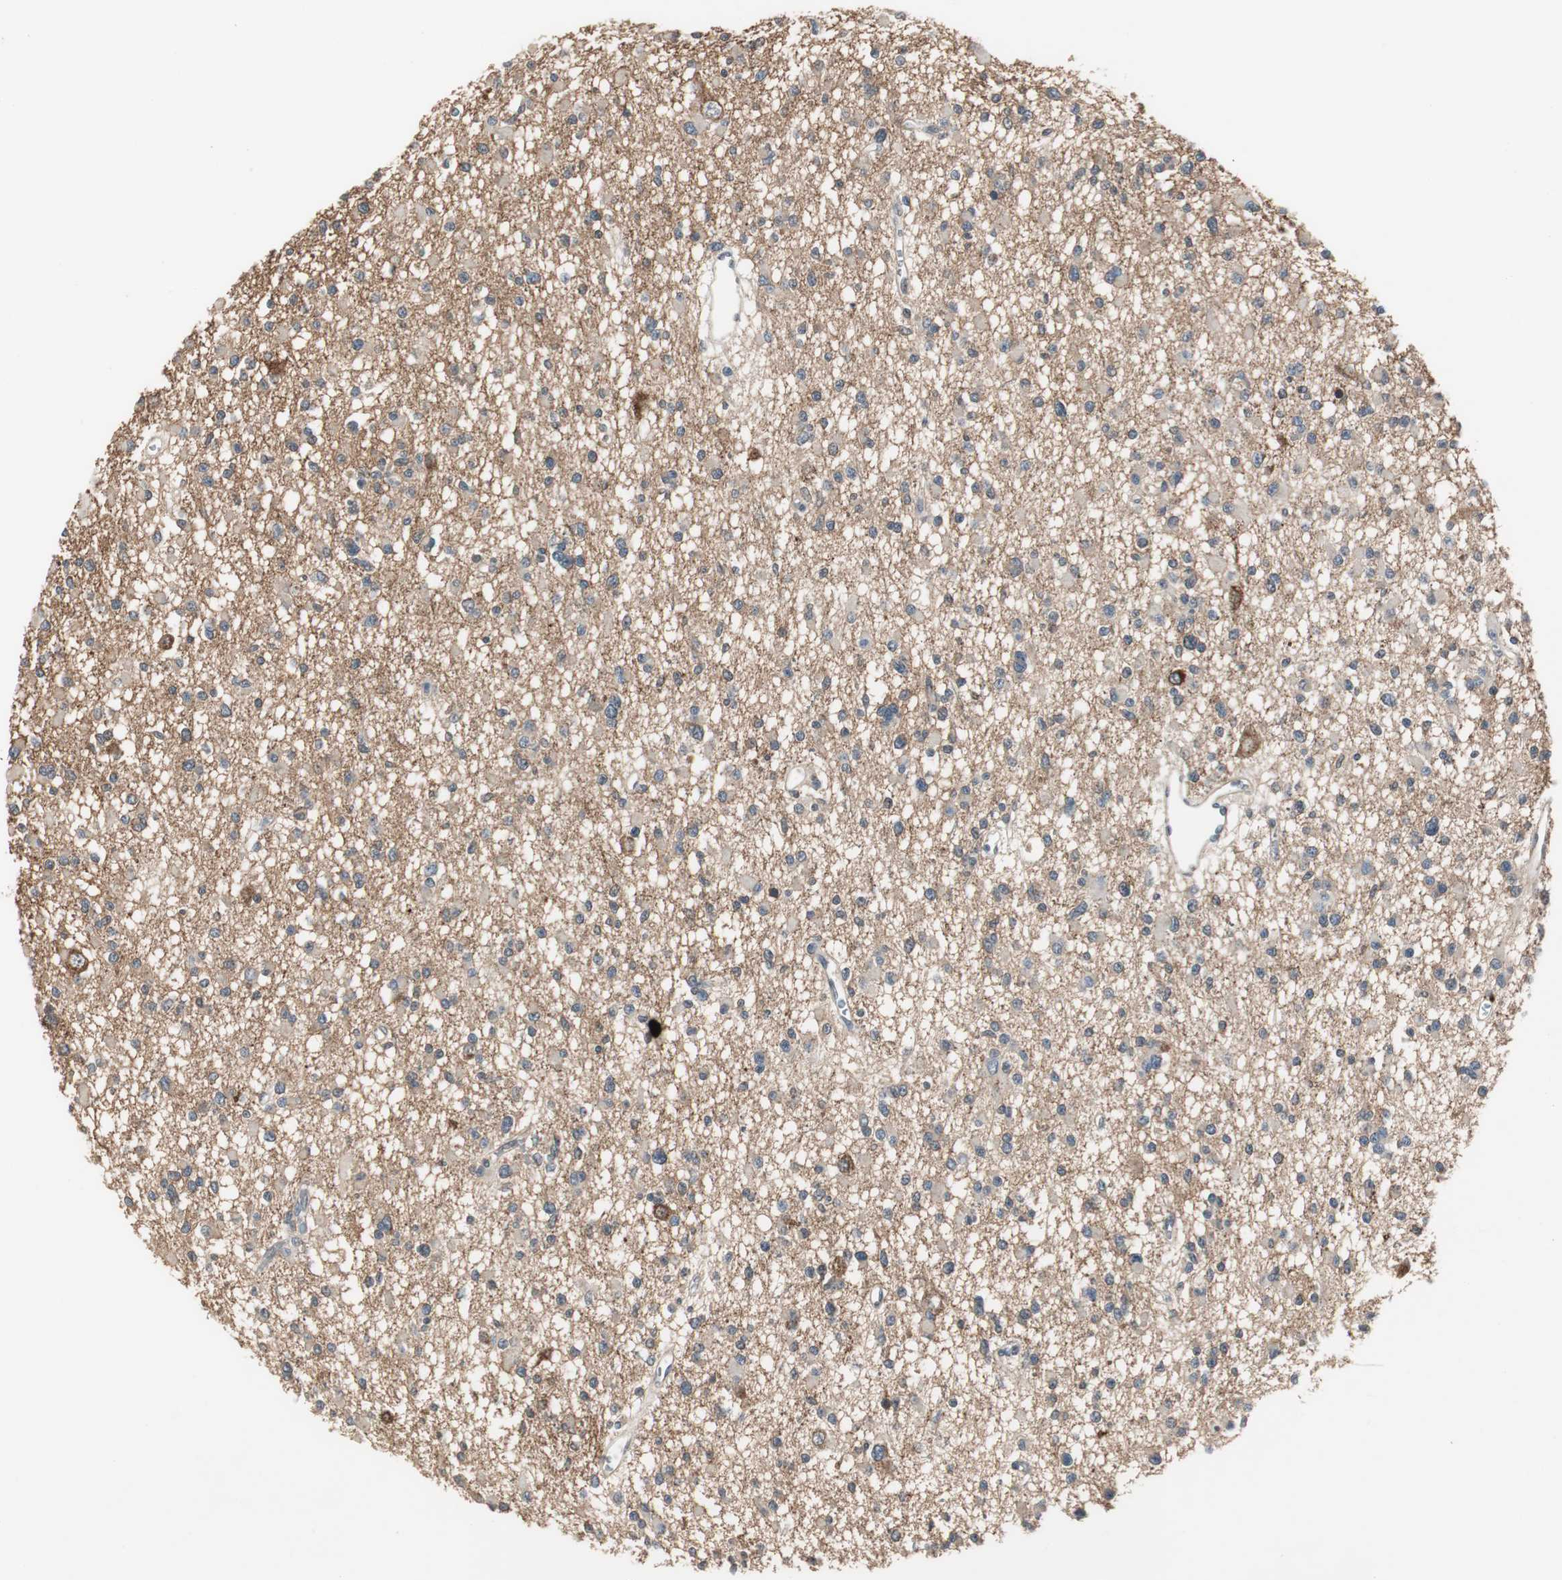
{"staining": {"intensity": "negative", "quantity": "none", "location": "none"}, "tissue": "glioma", "cell_type": "Tumor cells", "image_type": "cancer", "snomed": [{"axis": "morphology", "description": "Glioma, malignant, Low grade"}, {"axis": "topography", "description": "Brain"}], "caption": "The photomicrograph shows no significant staining in tumor cells of malignant low-grade glioma.", "gene": "PTPRN2", "patient": {"sex": "female", "age": 22}}